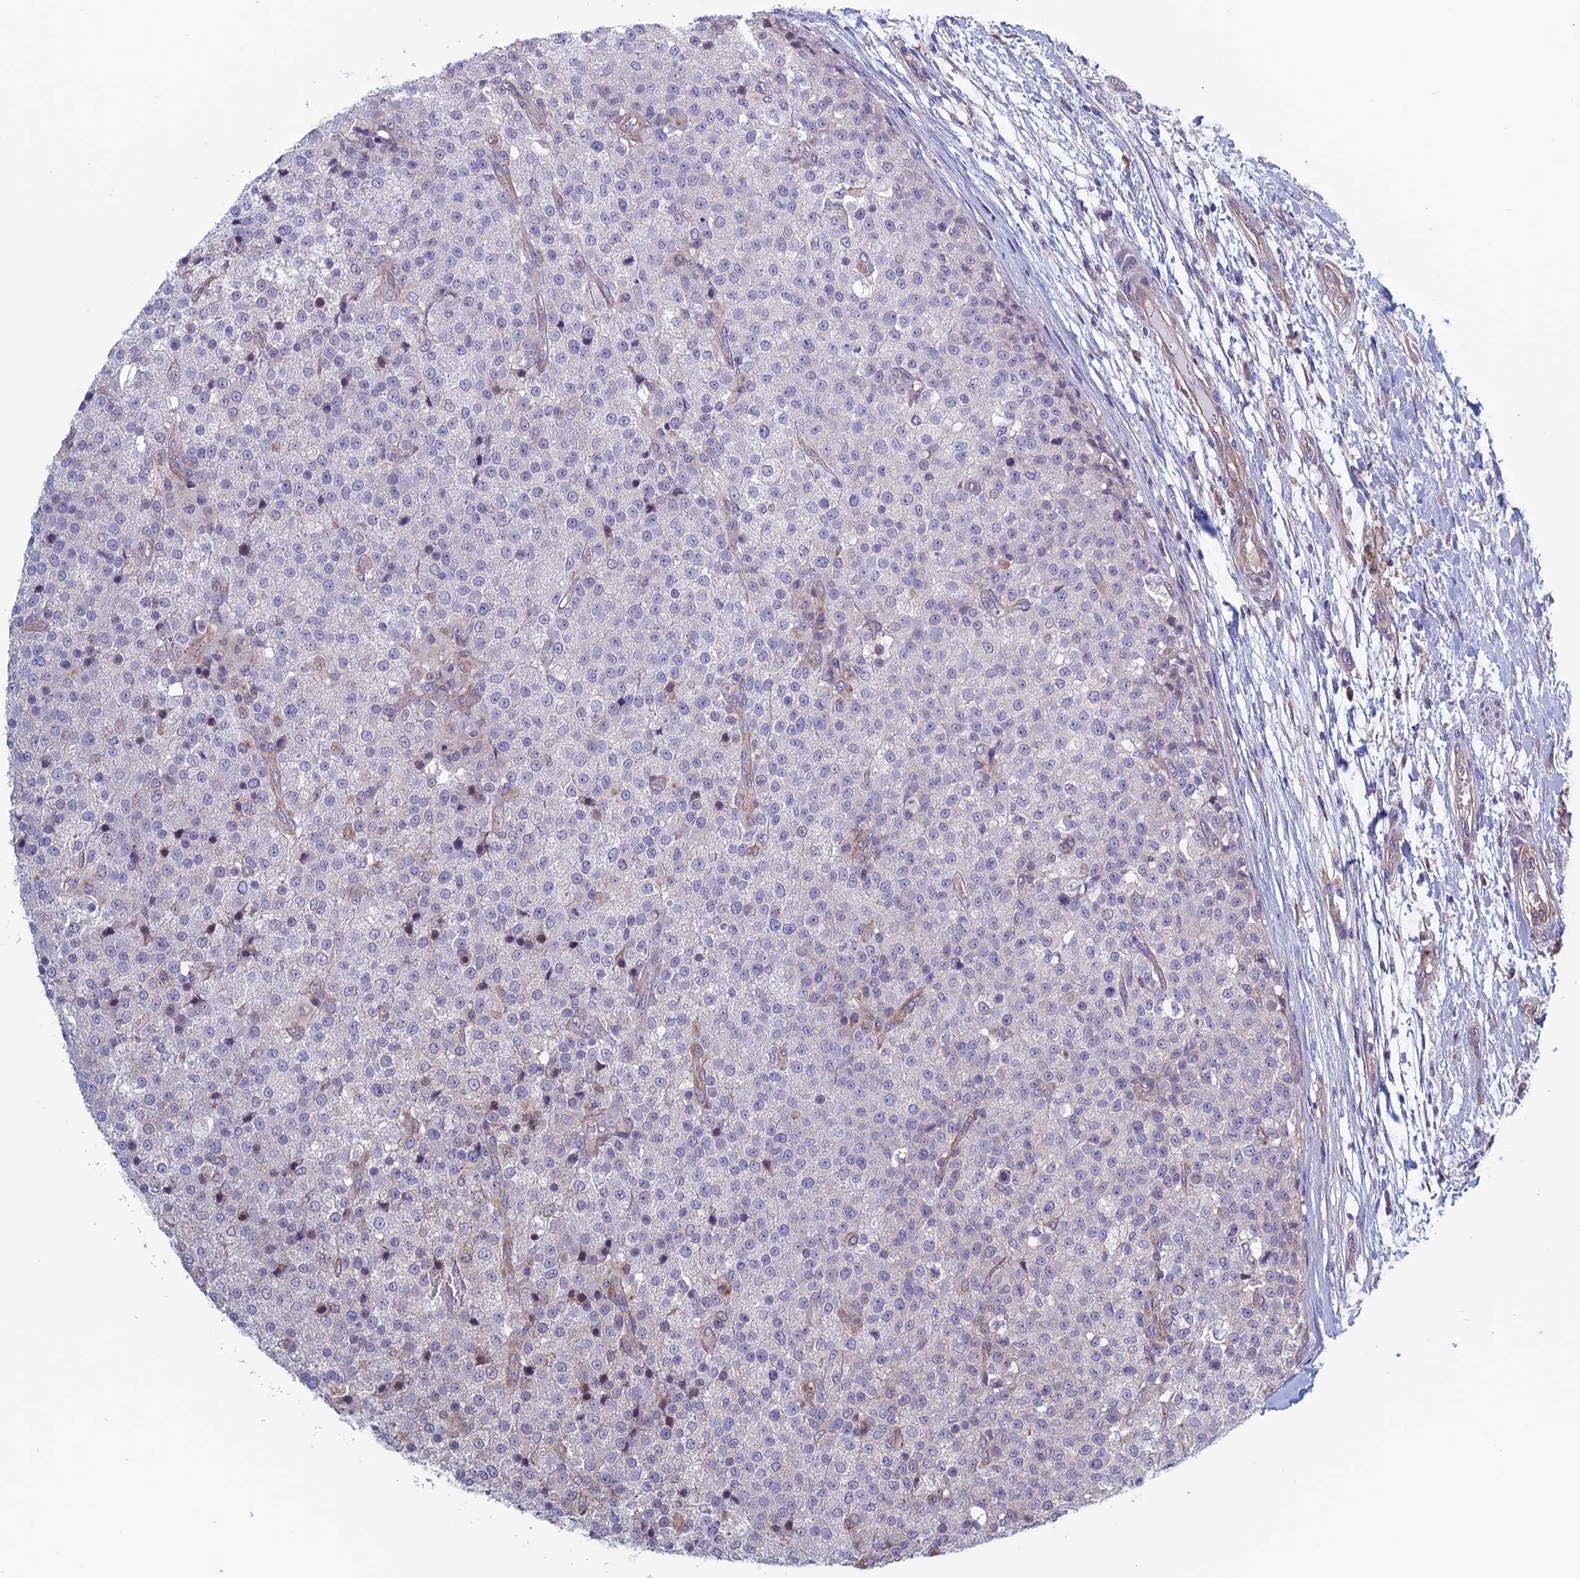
{"staining": {"intensity": "negative", "quantity": "none", "location": "none"}, "tissue": "testis cancer", "cell_type": "Tumor cells", "image_type": "cancer", "snomed": [{"axis": "morphology", "description": "Seminoma, NOS"}, {"axis": "topography", "description": "Testis"}], "caption": "Tumor cells are negative for brown protein staining in testis cancer (seminoma).", "gene": "BCL2L10", "patient": {"sex": "male", "age": 59}}